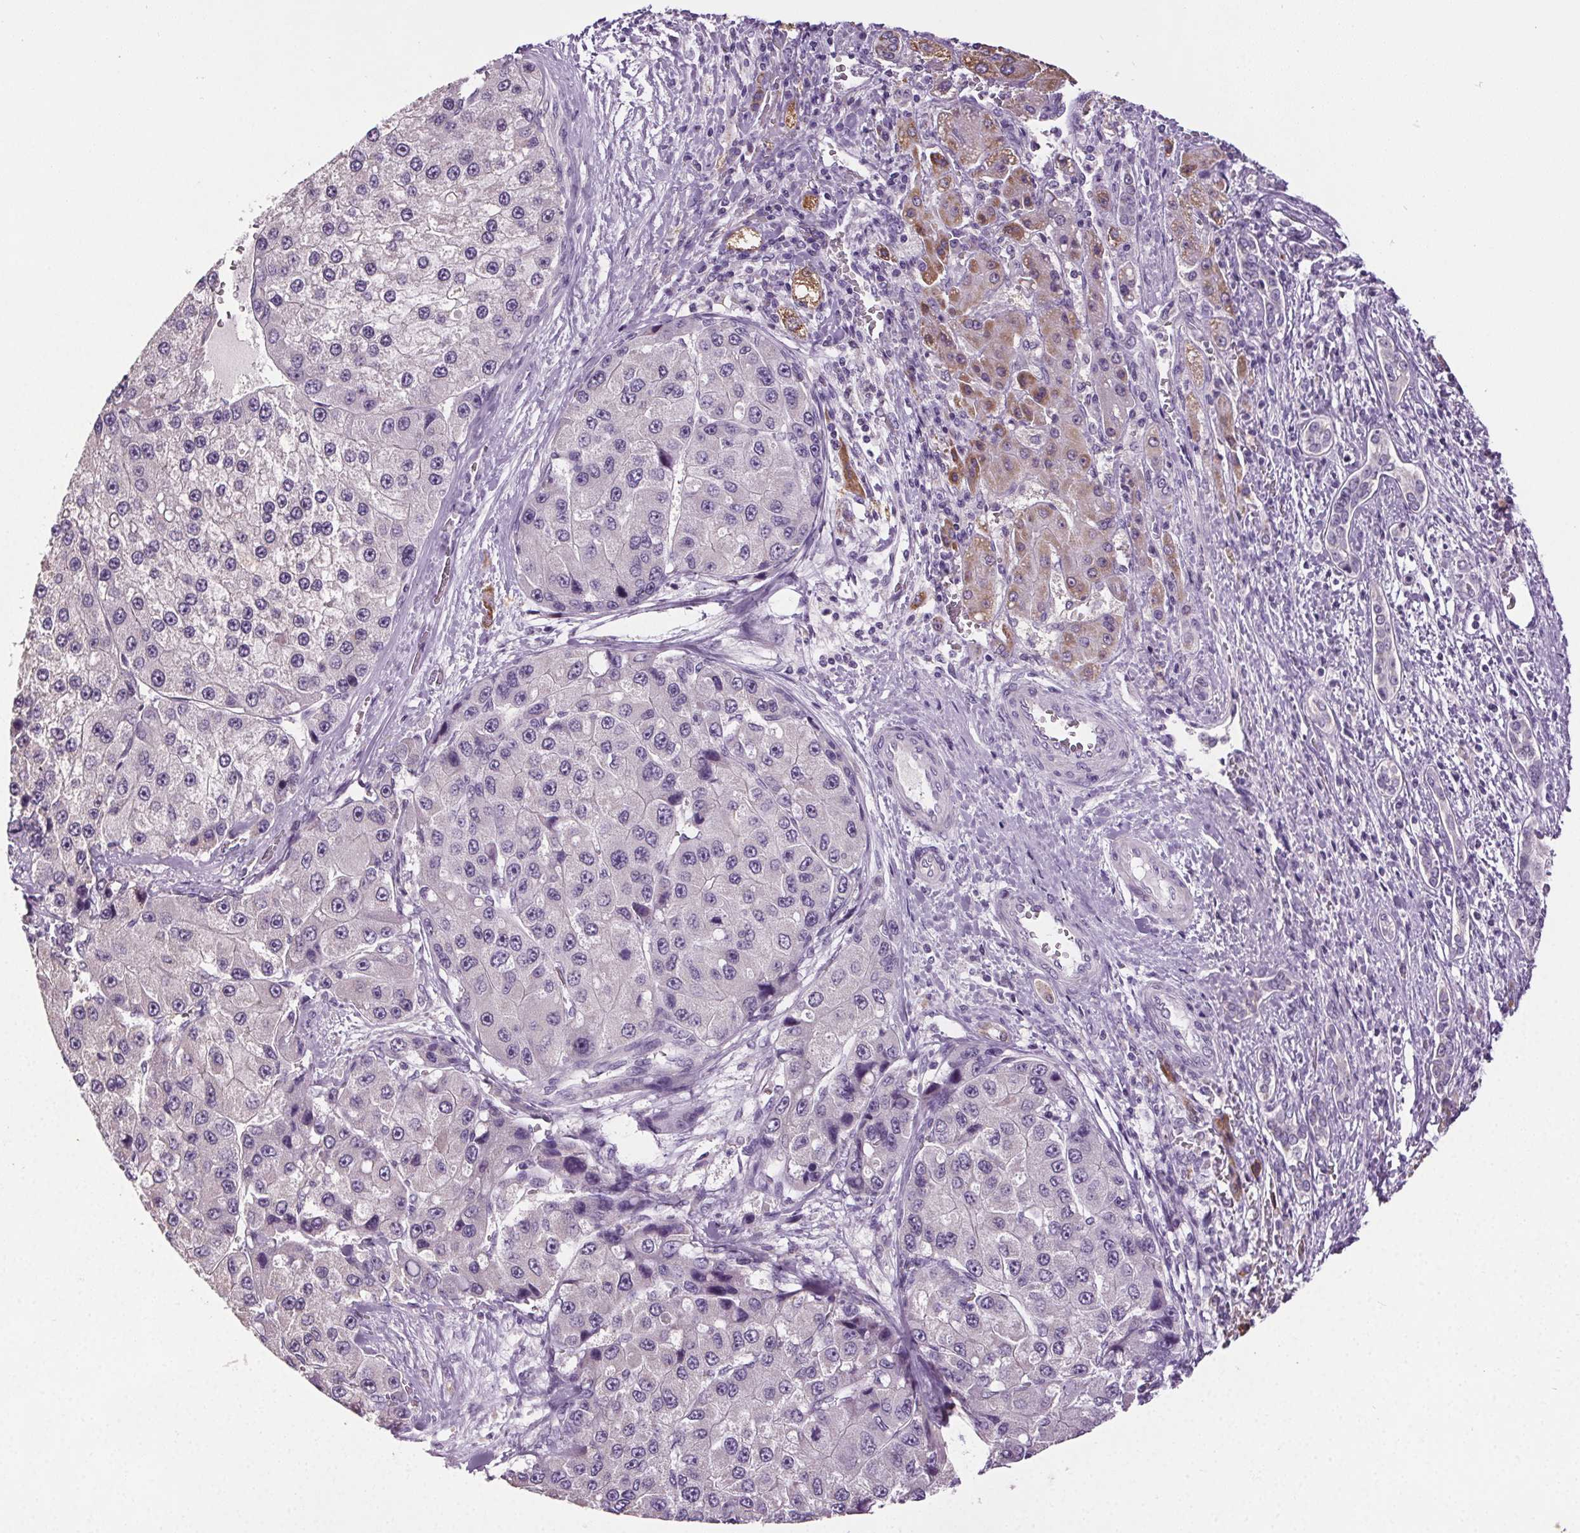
{"staining": {"intensity": "negative", "quantity": "none", "location": "none"}, "tissue": "liver cancer", "cell_type": "Tumor cells", "image_type": "cancer", "snomed": [{"axis": "morphology", "description": "Carcinoma, Hepatocellular, NOS"}, {"axis": "topography", "description": "Liver"}], "caption": "An IHC micrograph of liver cancer (hepatocellular carcinoma) is shown. There is no staining in tumor cells of liver cancer (hepatocellular carcinoma).", "gene": "GPIHBP1", "patient": {"sex": "female", "age": 73}}